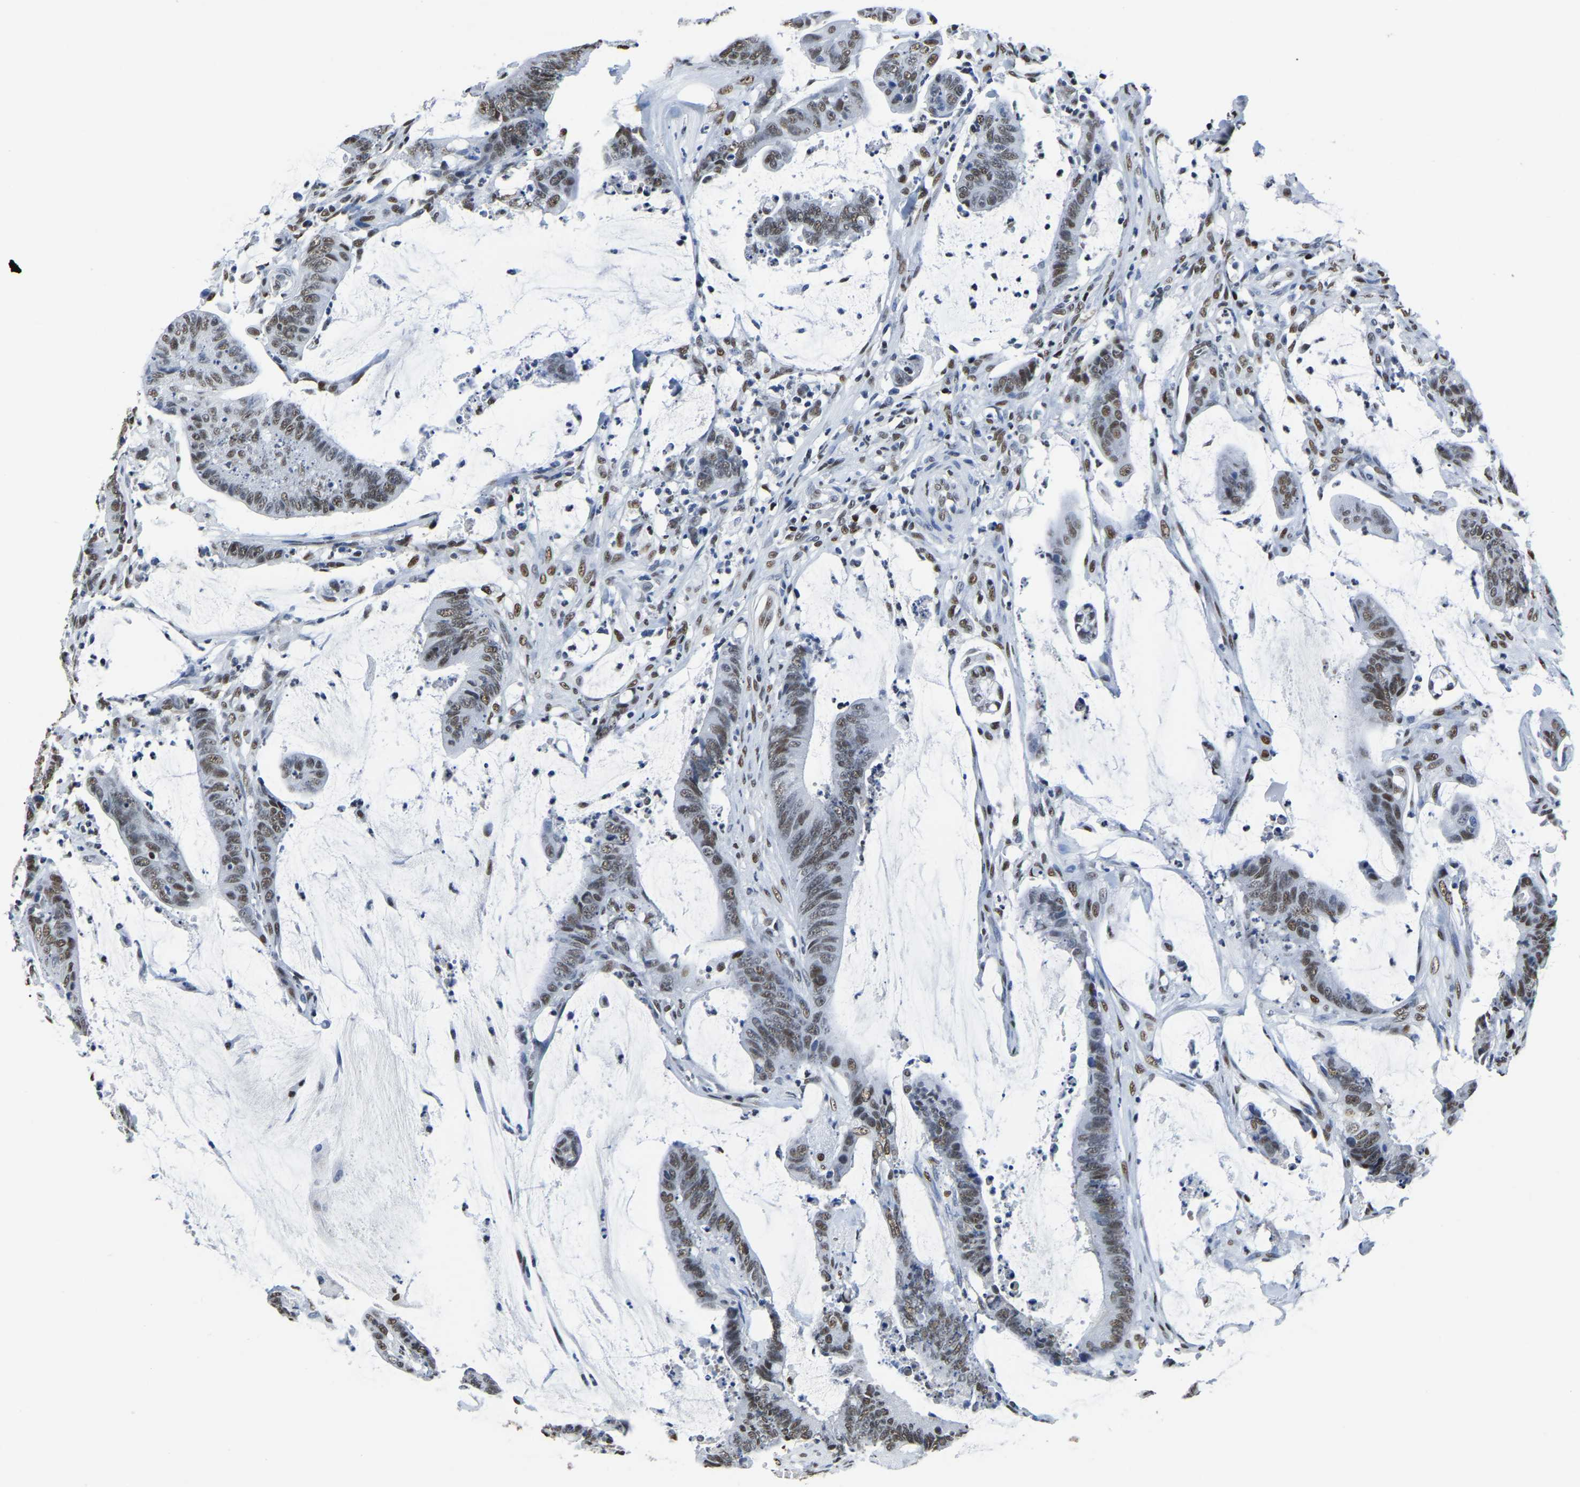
{"staining": {"intensity": "moderate", "quantity": ">75%", "location": "nuclear"}, "tissue": "colorectal cancer", "cell_type": "Tumor cells", "image_type": "cancer", "snomed": [{"axis": "morphology", "description": "Adenocarcinoma, NOS"}, {"axis": "topography", "description": "Rectum"}], "caption": "DAB immunohistochemical staining of human adenocarcinoma (colorectal) demonstrates moderate nuclear protein expression in approximately >75% of tumor cells.", "gene": "UBA1", "patient": {"sex": "female", "age": 66}}